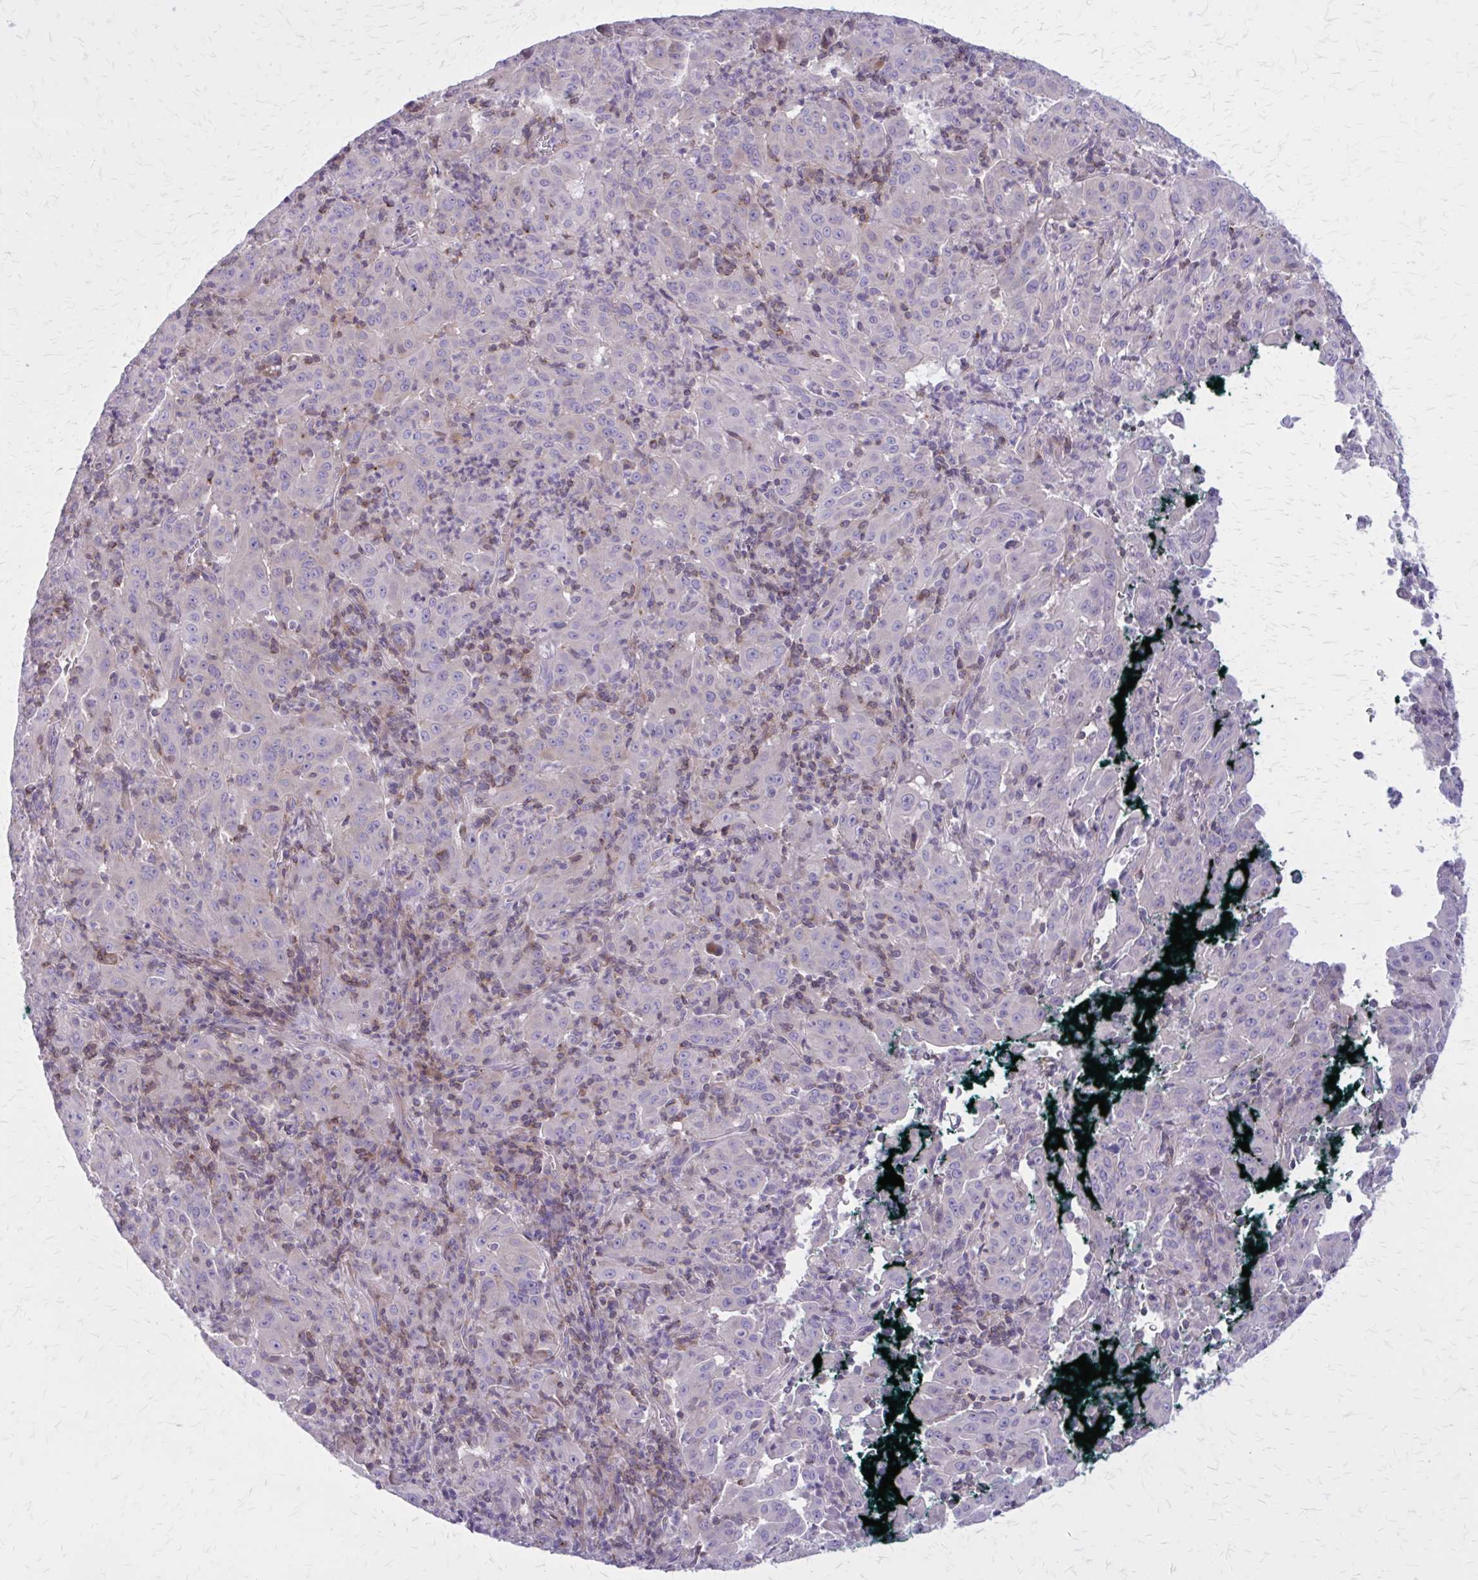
{"staining": {"intensity": "negative", "quantity": "none", "location": "none"}, "tissue": "pancreatic cancer", "cell_type": "Tumor cells", "image_type": "cancer", "snomed": [{"axis": "morphology", "description": "Adenocarcinoma, NOS"}, {"axis": "topography", "description": "Pancreas"}], "caption": "Immunohistochemistry (IHC) photomicrograph of human pancreatic cancer (adenocarcinoma) stained for a protein (brown), which displays no staining in tumor cells.", "gene": "PITPNM1", "patient": {"sex": "male", "age": 63}}